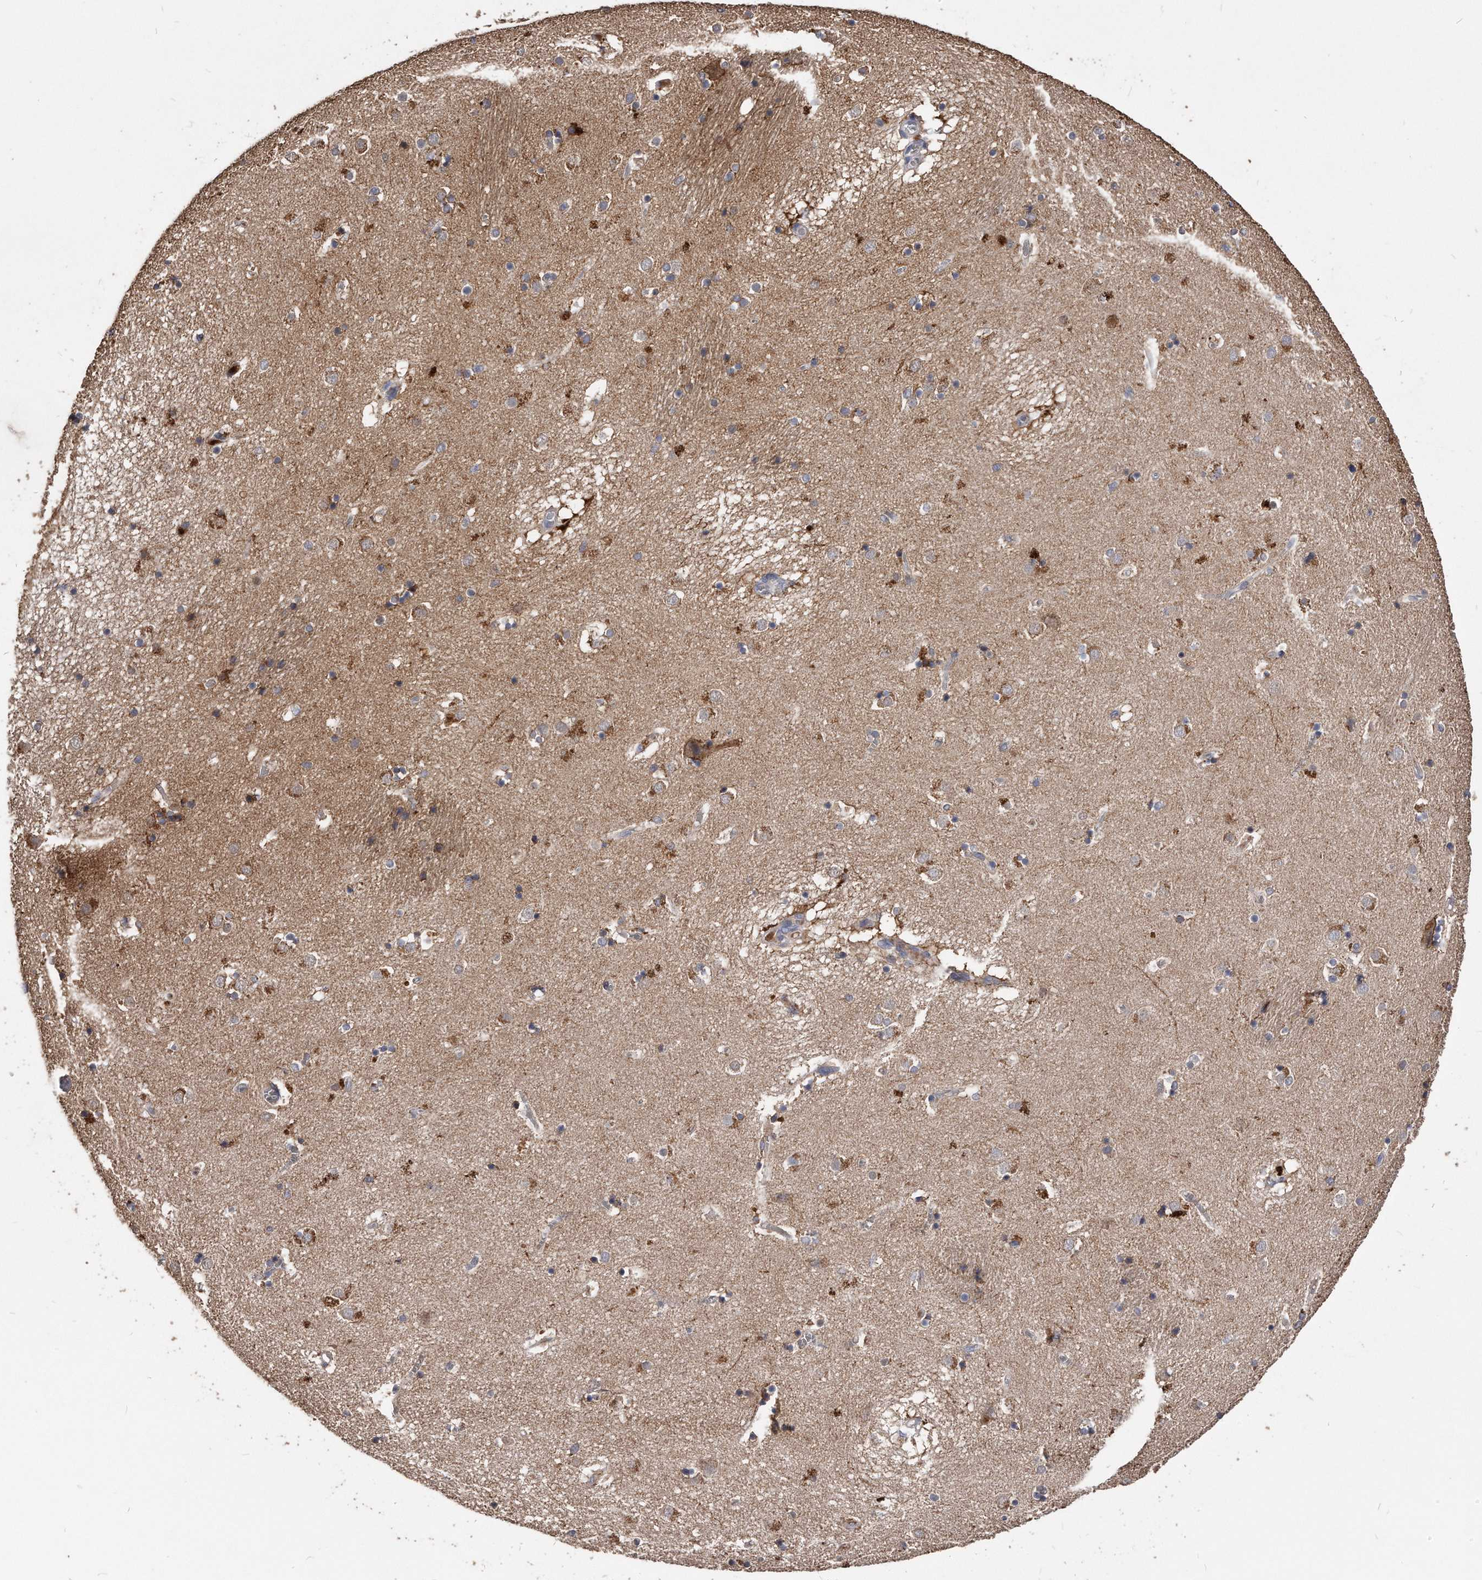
{"staining": {"intensity": "weak", "quantity": "<25%", "location": "cytoplasmic/membranous"}, "tissue": "caudate", "cell_type": "Glial cells", "image_type": "normal", "snomed": [{"axis": "morphology", "description": "Normal tissue, NOS"}, {"axis": "topography", "description": "Lateral ventricle wall"}], "caption": "High power microscopy micrograph of an immunohistochemistry (IHC) photomicrograph of benign caudate, revealing no significant expression in glial cells.", "gene": "IL20RA", "patient": {"sex": "male", "age": 70}}